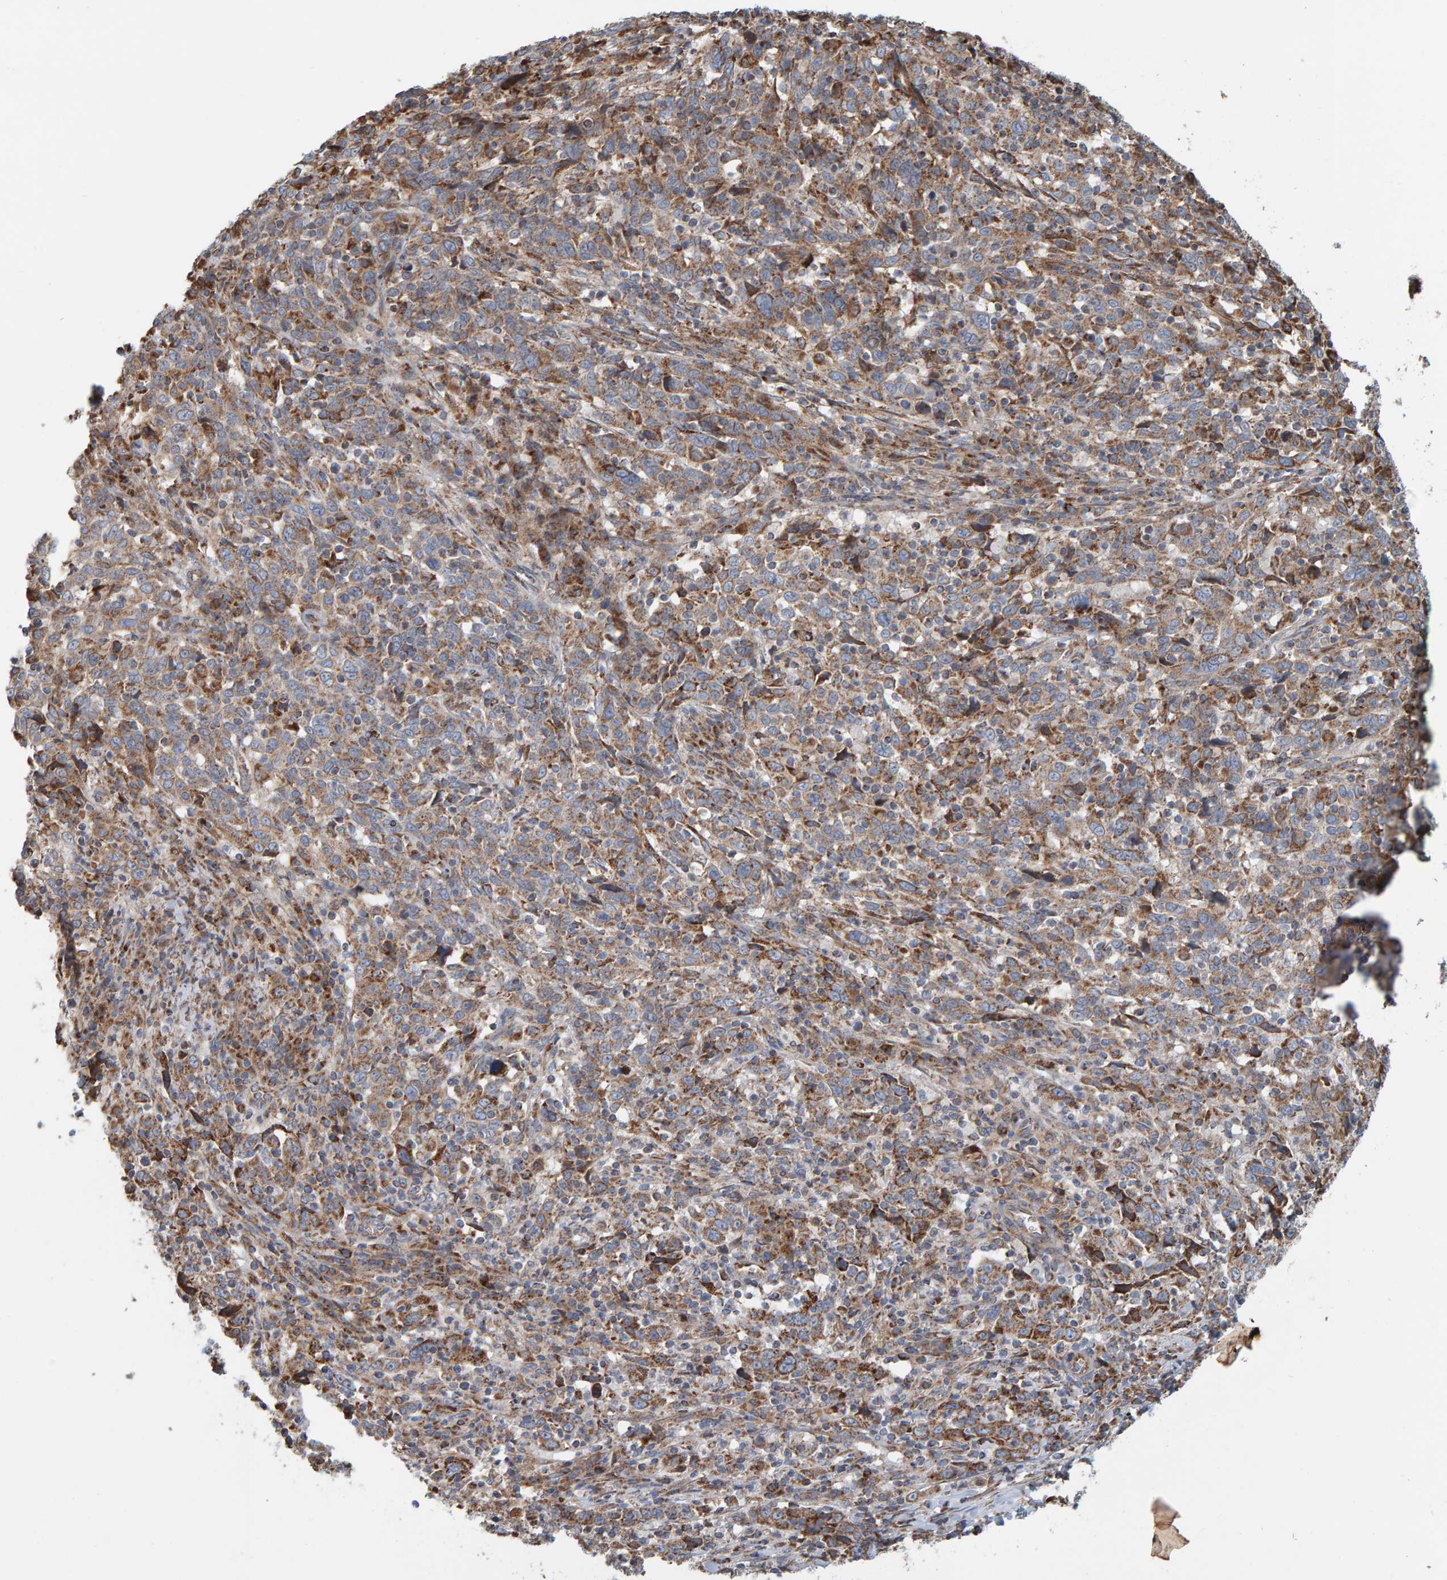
{"staining": {"intensity": "moderate", "quantity": ">75%", "location": "cytoplasmic/membranous"}, "tissue": "cervical cancer", "cell_type": "Tumor cells", "image_type": "cancer", "snomed": [{"axis": "morphology", "description": "Squamous cell carcinoma, NOS"}, {"axis": "topography", "description": "Cervix"}], "caption": "The immunohistochemical stain labels moderate cytoplasmic/membranous positivity in tumor cells of cervical cancer tissue.", "gene": "MRPL45", "patient": {"sex": "female", "age": 46}}